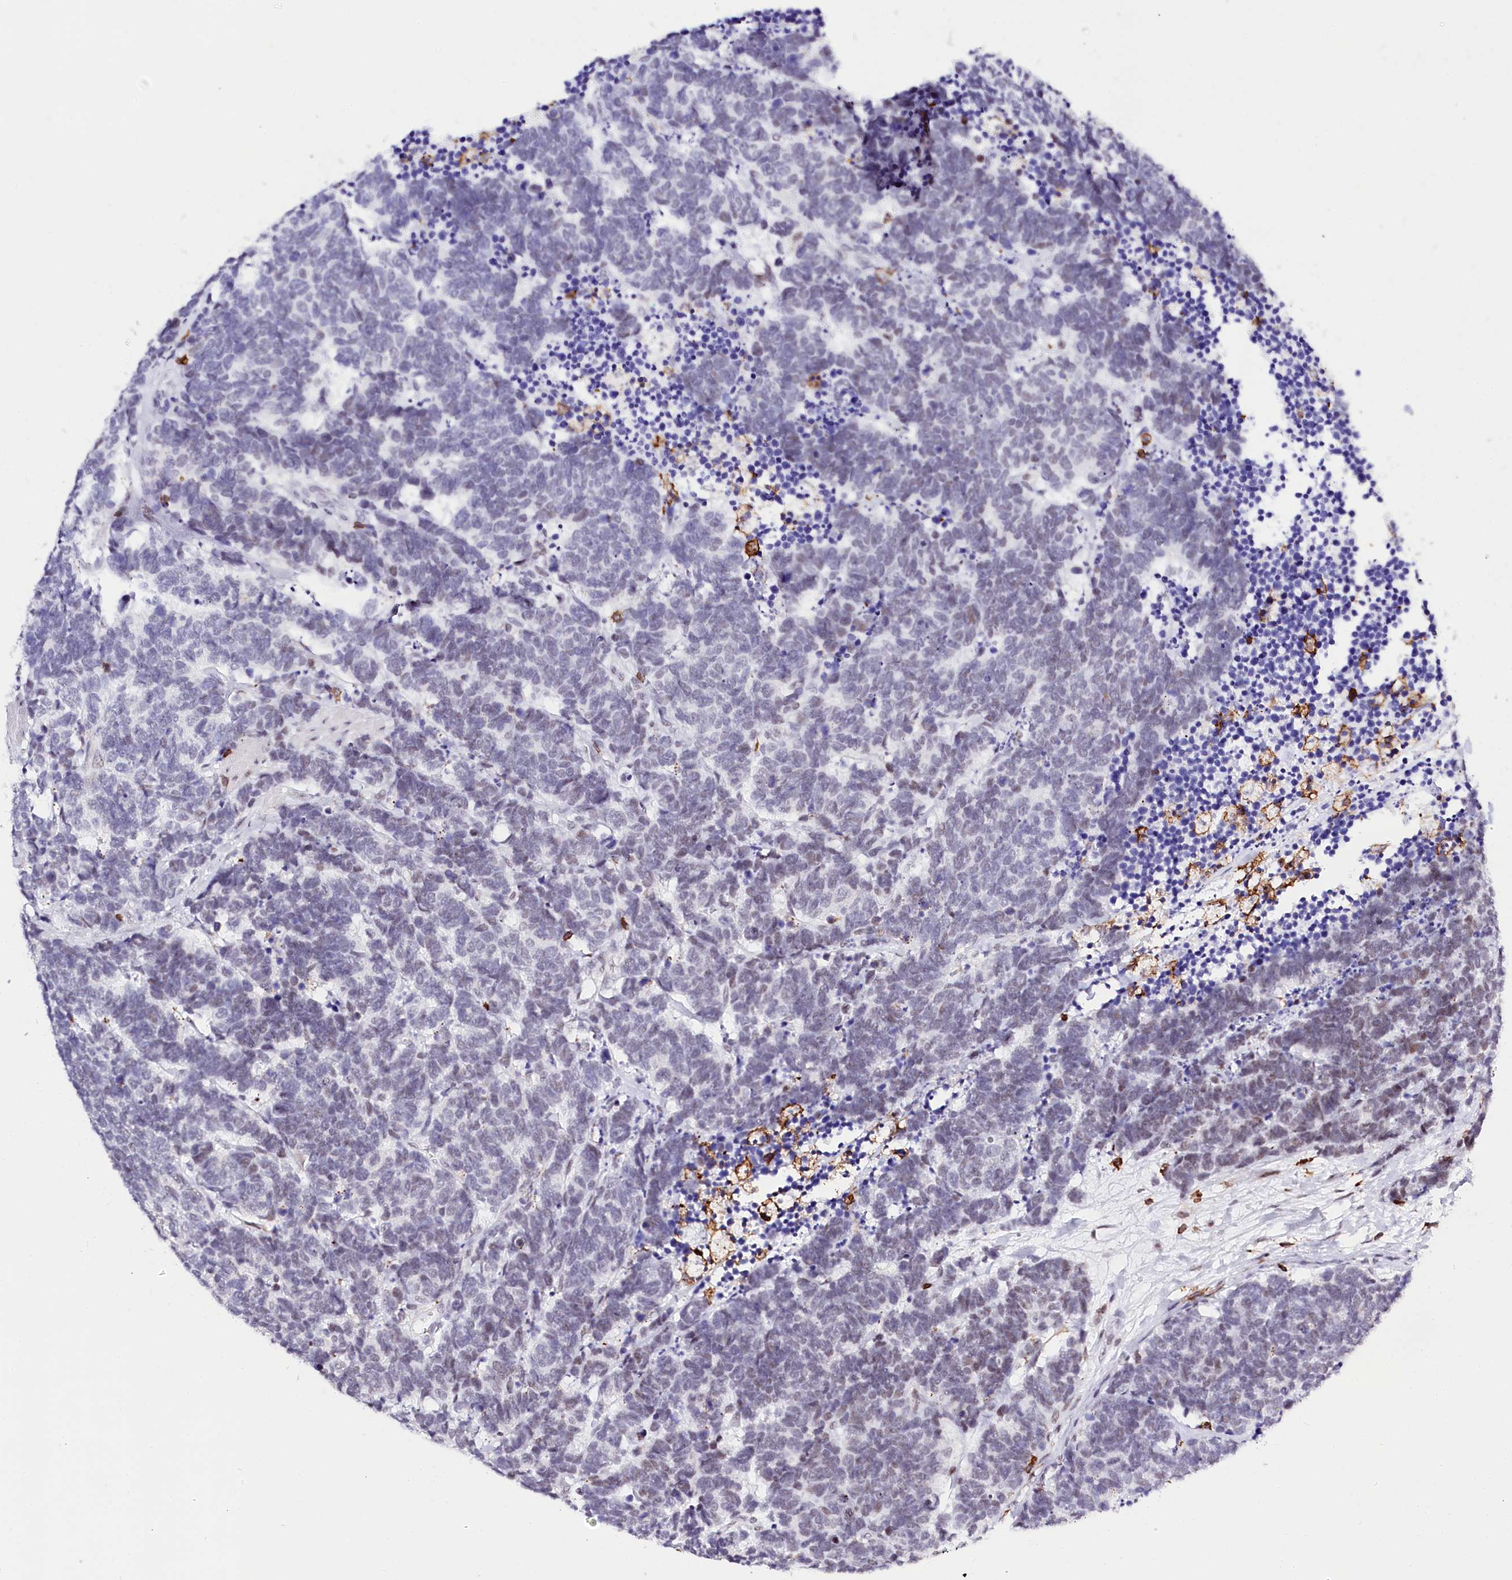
{"staining": {"intensity": "negative", "quantity": "none", "location": "none"}, "tissue": "carcinoid", "cell_type": "Tumor cells", "image_type": "cancer", "snomed": [{"axis": "morphology", "description": "Carcinoma, NOS"}, {"axis": "morphology", "description": "Carcinoid, malignant, NOS"}, {"axis": "topography", "description": "Urinary bladder"}], "caption": "Immunohistochemistry micrograph of neoplastic tissue: human carcinoma stained with DAB reveals no significant protein positivity in tumor cells.", "gene": "BARD1", "patient": {"sex": "male", "age": 57}}